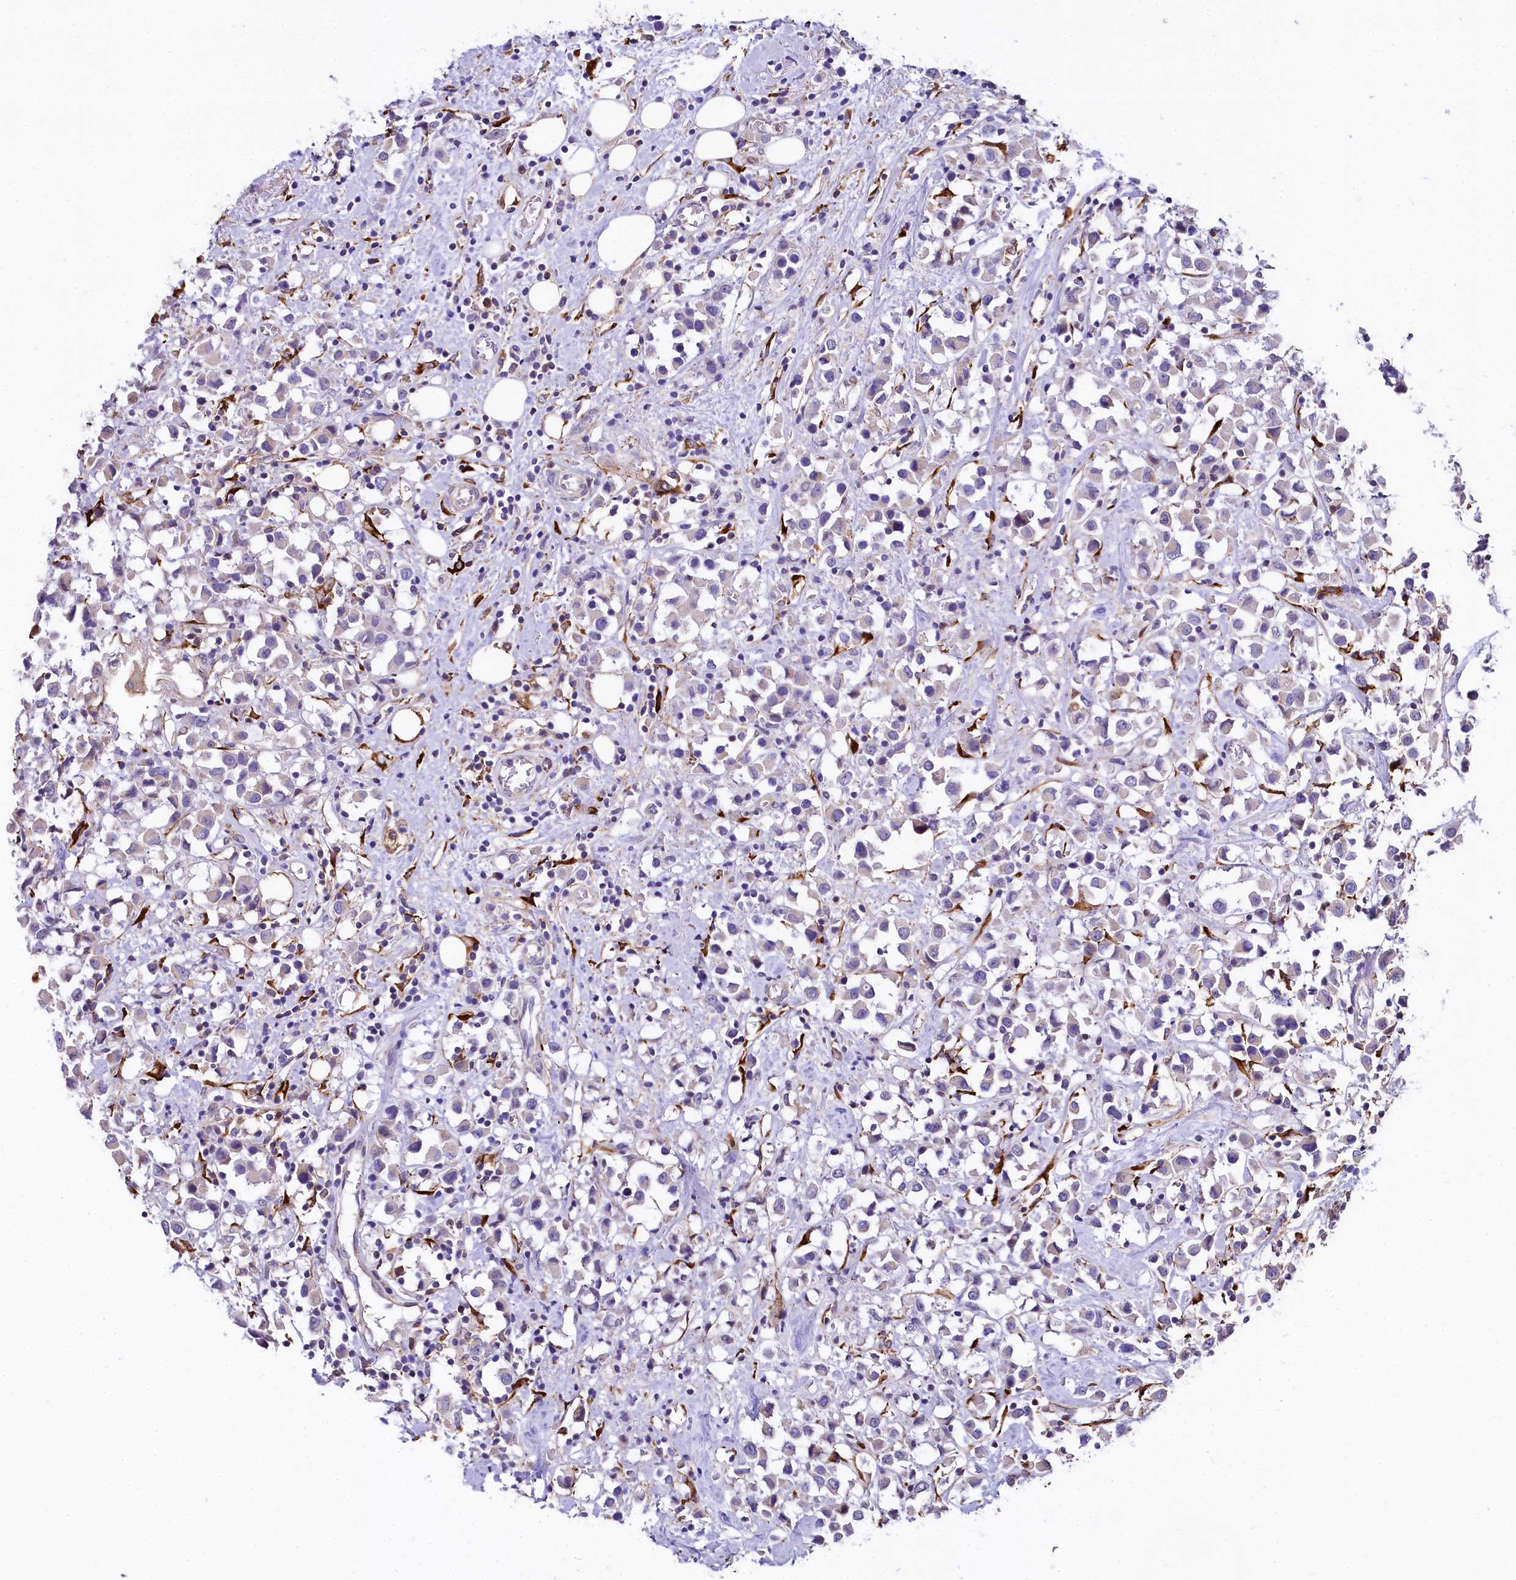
{"staining": {"intensity": "negative", "quantity": "none", "location": "none"}, "tissue": "breast cancer", "cell_type": "Tumor cells", "image_type": "cancer", "snomed": [{"axis": "morphology", "description": "Duct carcinoma"}, {"axis": "topography", "description": "Breast"}], "caption": "Tumor cells show no significant positivity in breast cancer.", "gene": "FCHSD2", "patient": {"sex": "female", "age": 61}}